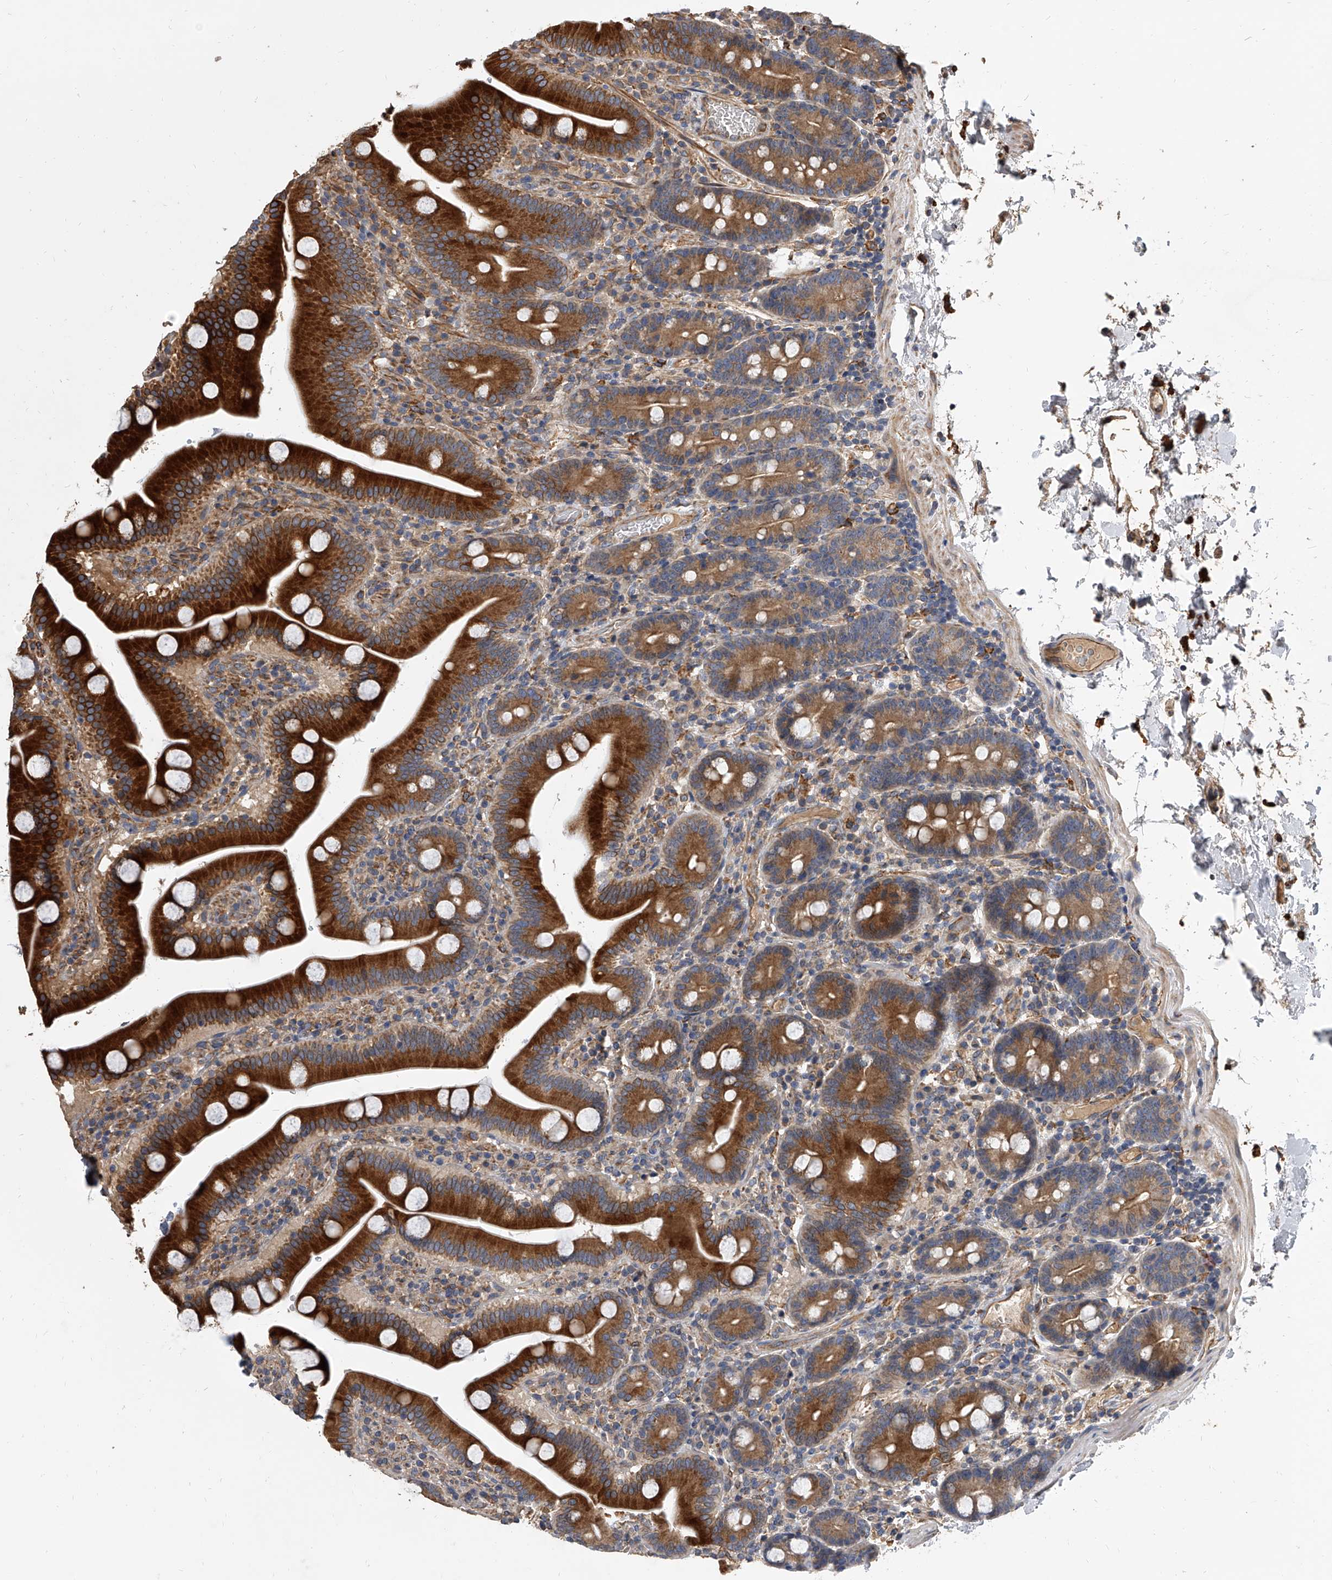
{"staining": {"intensity": "strong", "quantity": "25%-75%", "location": "cytoplasmic/membranous"}, "tissue": "duodenum", "cell_type": "Glandular cells", "image_type": "normal", "snomed": [{"axis": "morphology", "description": "Normal tissue, NOS"}, {"axis": "topography", "description": "Duodenum"}], "caption": "High-power microscopy captured an immunohistochemistry micrograph of unremarkable duodenum, revealing strong cytoplasmic/membranous expression in about 25%-75% of glandular cells. (IHC, brightfield microscopy, high magnification).", "gene": "EXOC4", "patient": {"sex": "male", "age": 55}}